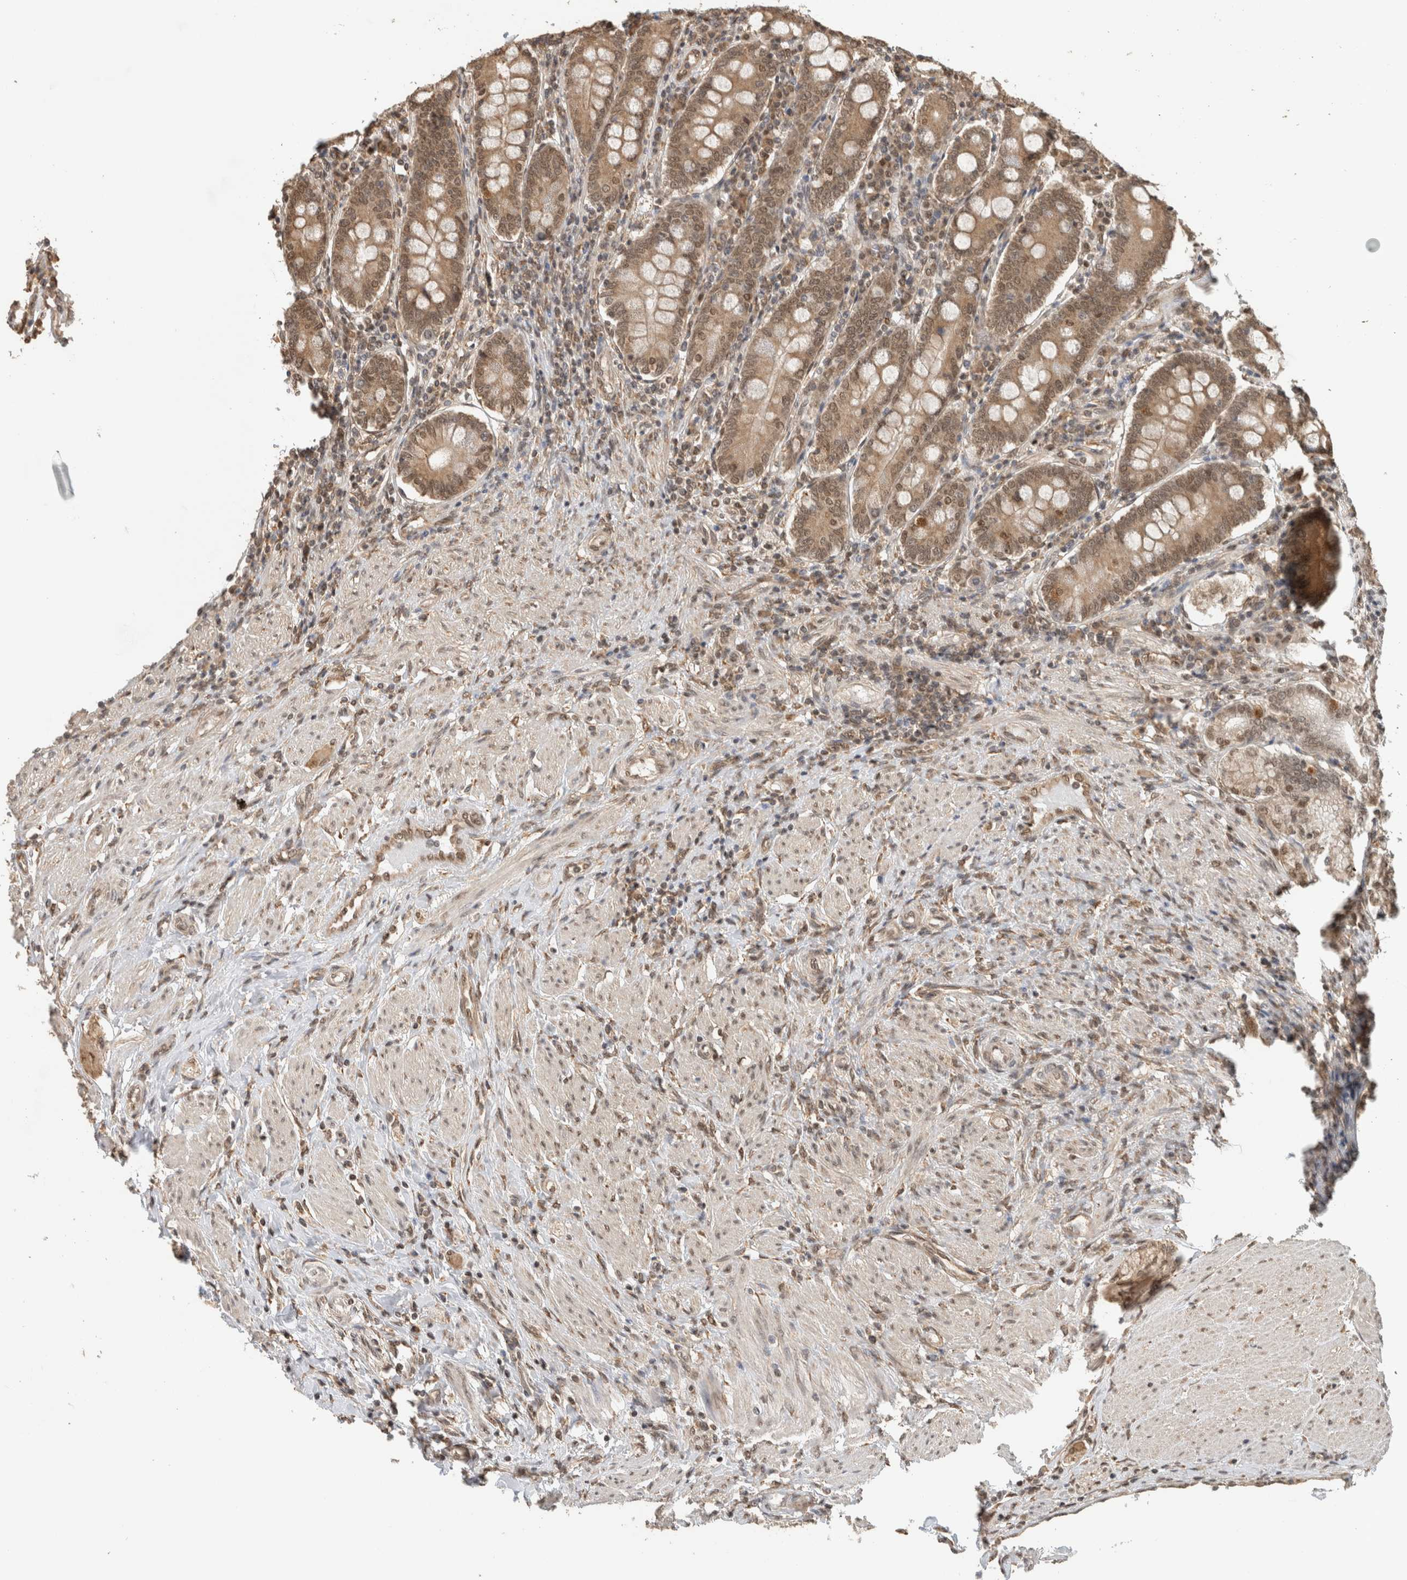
{"staining": {"intensity": "strong", "quantity": ">75%", "location": "cytoplasmic/membranous,nuclear"}, "tissue": "duodenum", "cell_type": "Glandular cells", "image_type": "normal", "snomed": [{"axis": "morphology", "description": "Normal tissue, NOS"}, {"axis": "morphology", "description": "Adenocarcinoma, NOS"}, {"axis": "topography", "description": "Pancreas"}, {"axis": "topography", "description": "Duodenum"}], "caption": "DAB immunohistochemical staining of benign human duodenum displays strong cytoplasmic/membranous,nuclear protein expression in about >75% of glandular cells.", "gene": "C1orf21", "patient": {"sex": "male", "age": 50}}